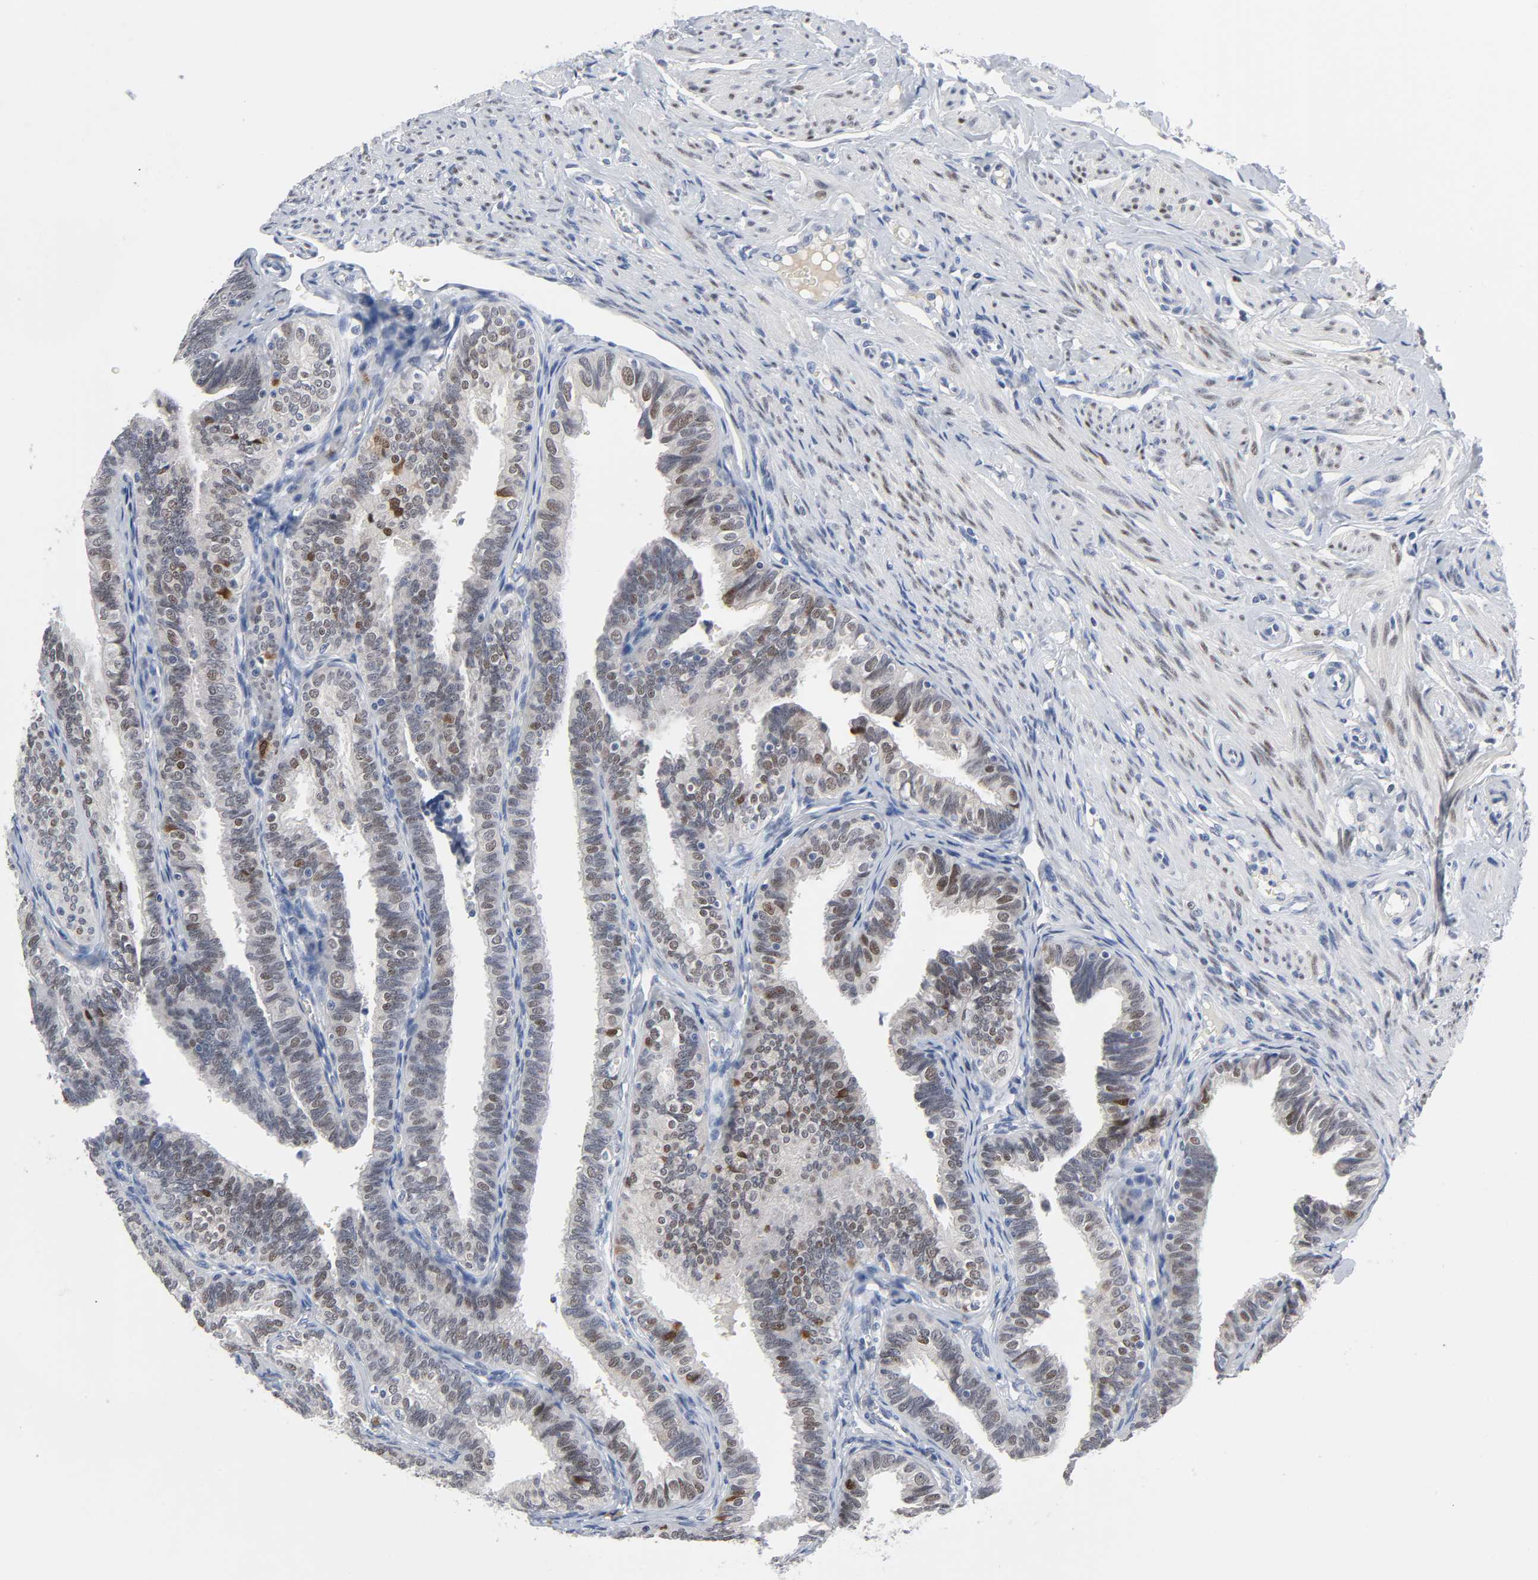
{"staining": {"intensity": "moderate", "quantity": "25%-75%", "location": "nuclear"}, "tissue": "fallopian tube", "cell_type": "Glandular cells", "image_type": "normal", "snomed": [{"axis": "morphology", "description": "Normal tissue, NOS"}, {"axis": "topography", "description": "Fallopian tube"}], "caption": "Brown immunohistochemical staining in normal fallopian tube demonstrates moderate nuclear staining in about 25%-75% of glandular cells. (DAB IHC with brightfield microscopy, high magnification).", "gene": "WEE1", "patient": {"sex": "female", "age": 46}}